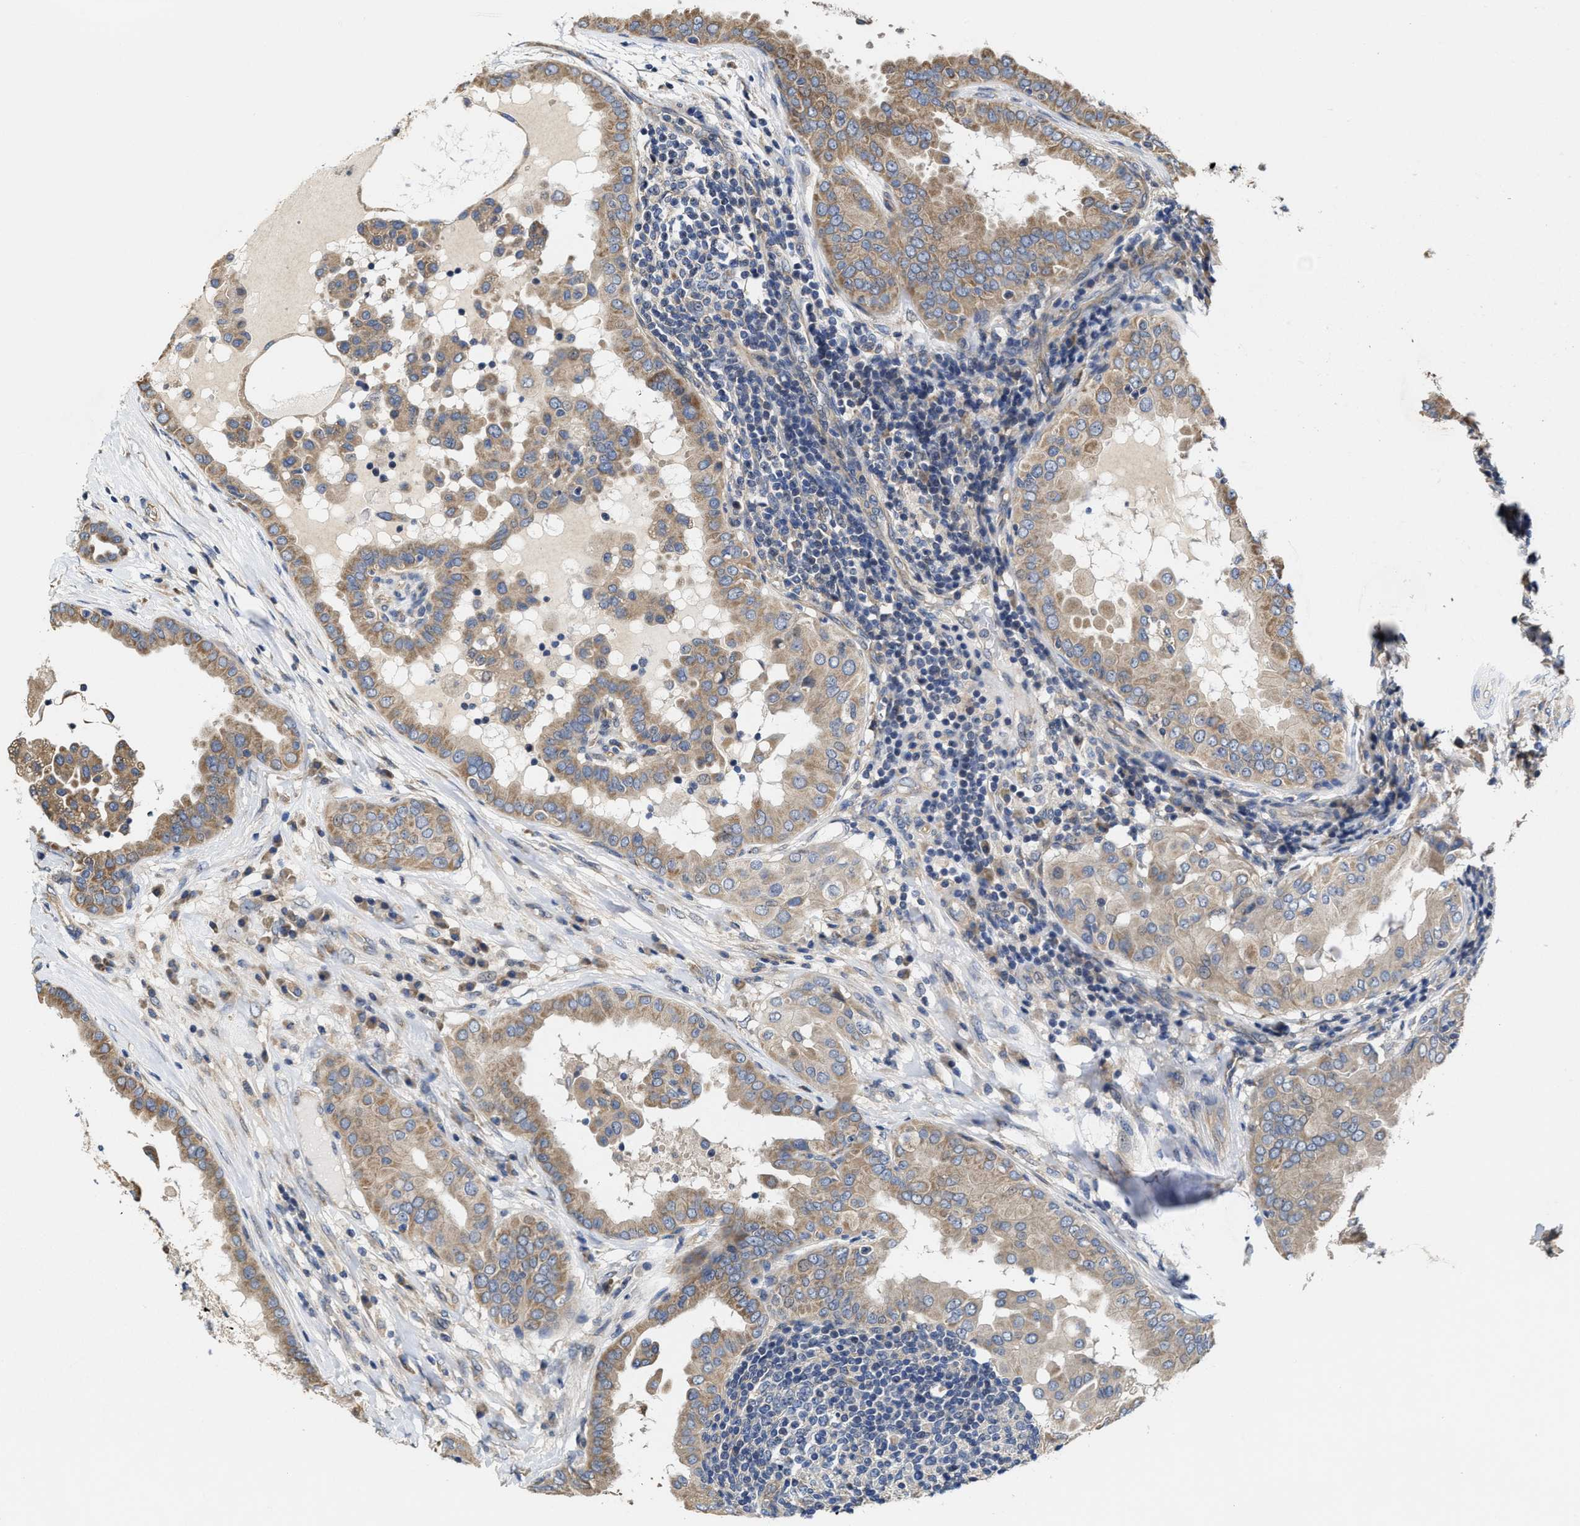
{"staining": {"intensity": "weak", "quantity": "25%-75%", "location": "cytoplasmic/membranous"}, "tissue": "thyroid cancer", "cell_type": "Tumor cells", "image_type": "cancer", "snomed": [{"axis": "morphology", "description": "Papillary adenocarcinoma, NOS"}, {"axis": "topography", "description": "Thyroid gland"}], "caption": "Immunohistochemistry of thyroid cancer (papillary adenocarcinoma) shows low levels of weak cytoplasmic/membranous staining in approximately 25%-75% of tumor cells.", "gene": "TRAF6", "patient": {"sex": "male", "age": 33}}